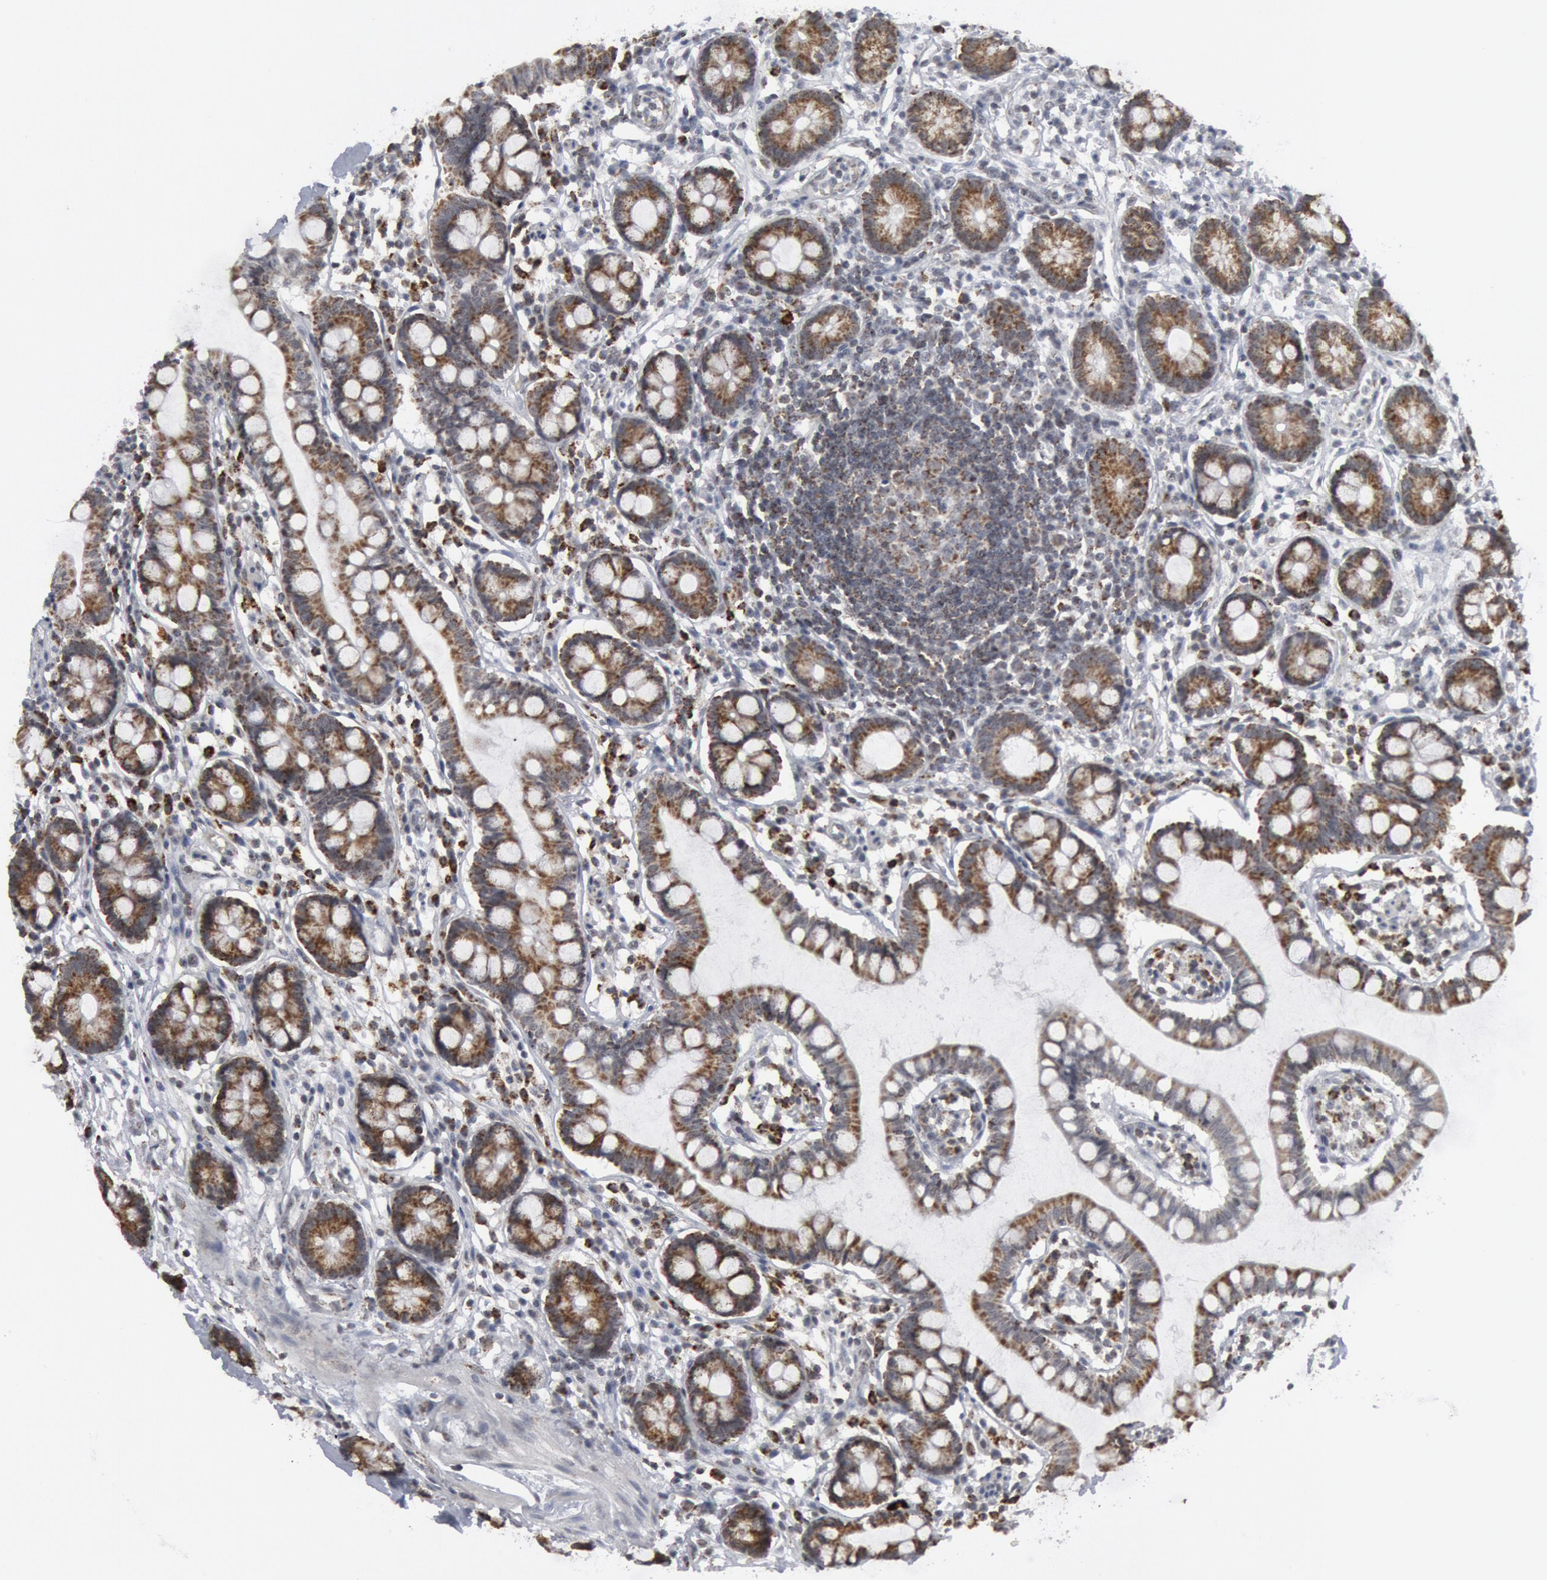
{"staining": {"intensity": "strong", "quantity": ">75%", "location": "cytoplasmic/membranous"}, "tissue": "small intestine", "cell_type": "Glandular cells", "image_type": "normal", "snomed": [{"axis": "morphology", "description": "Normal tissue, NOS"}, {"axis": "topography", "description": "Small intestine"}], "caption": "IHC histopathology image of normal small intestine: human small intestine stained using immunohistochemistry reveals high levels of strong protein expression localized specifically in the cytoplasmic/membranous of glandular cells, appearing as a cytoplasmic/membranous brown color.", "gene": "CASP9", "patient": {"sex": "female", "age": 61}}